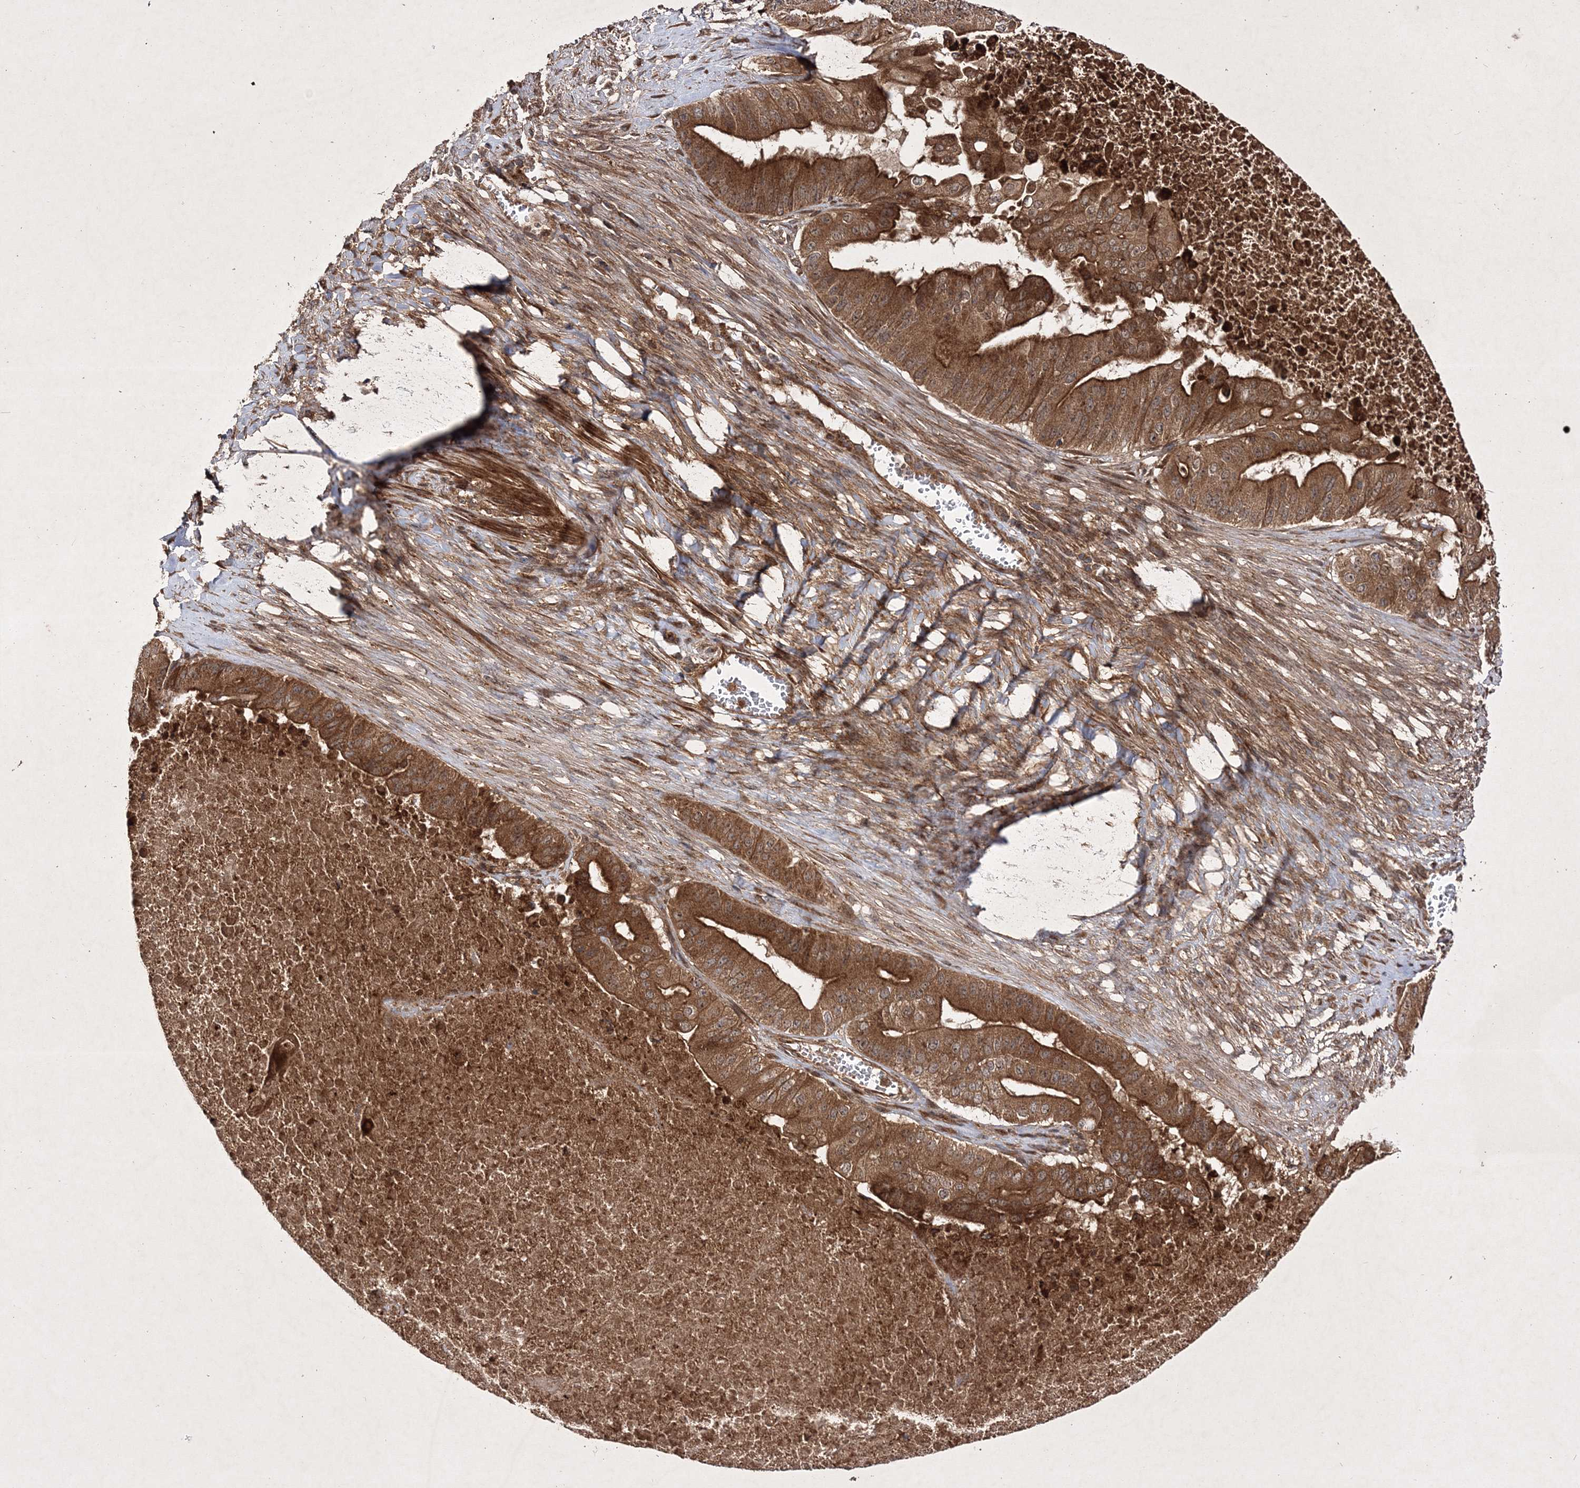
{"staining": {"intensity": "strong", "quantity": ">75%", "location": "cytoplasmic/membranous"}, "tissue": "pancreatic cancer", "cell_type": "Tumor cells", "image_type": "cancer", "snomed": [{"axis": "morphology", "description": "Adenocarcinoma, NOS"}, {"axis": "topography", "description": "Pancreas"}], "caption": "Strong cytoplasmic/membranous expression for a protein is identified in about >75% of tumor cells of pancreatic cancer using IHC.", "gene": "DNAJC13", "patient": {"sex": "female", "age": 77}}